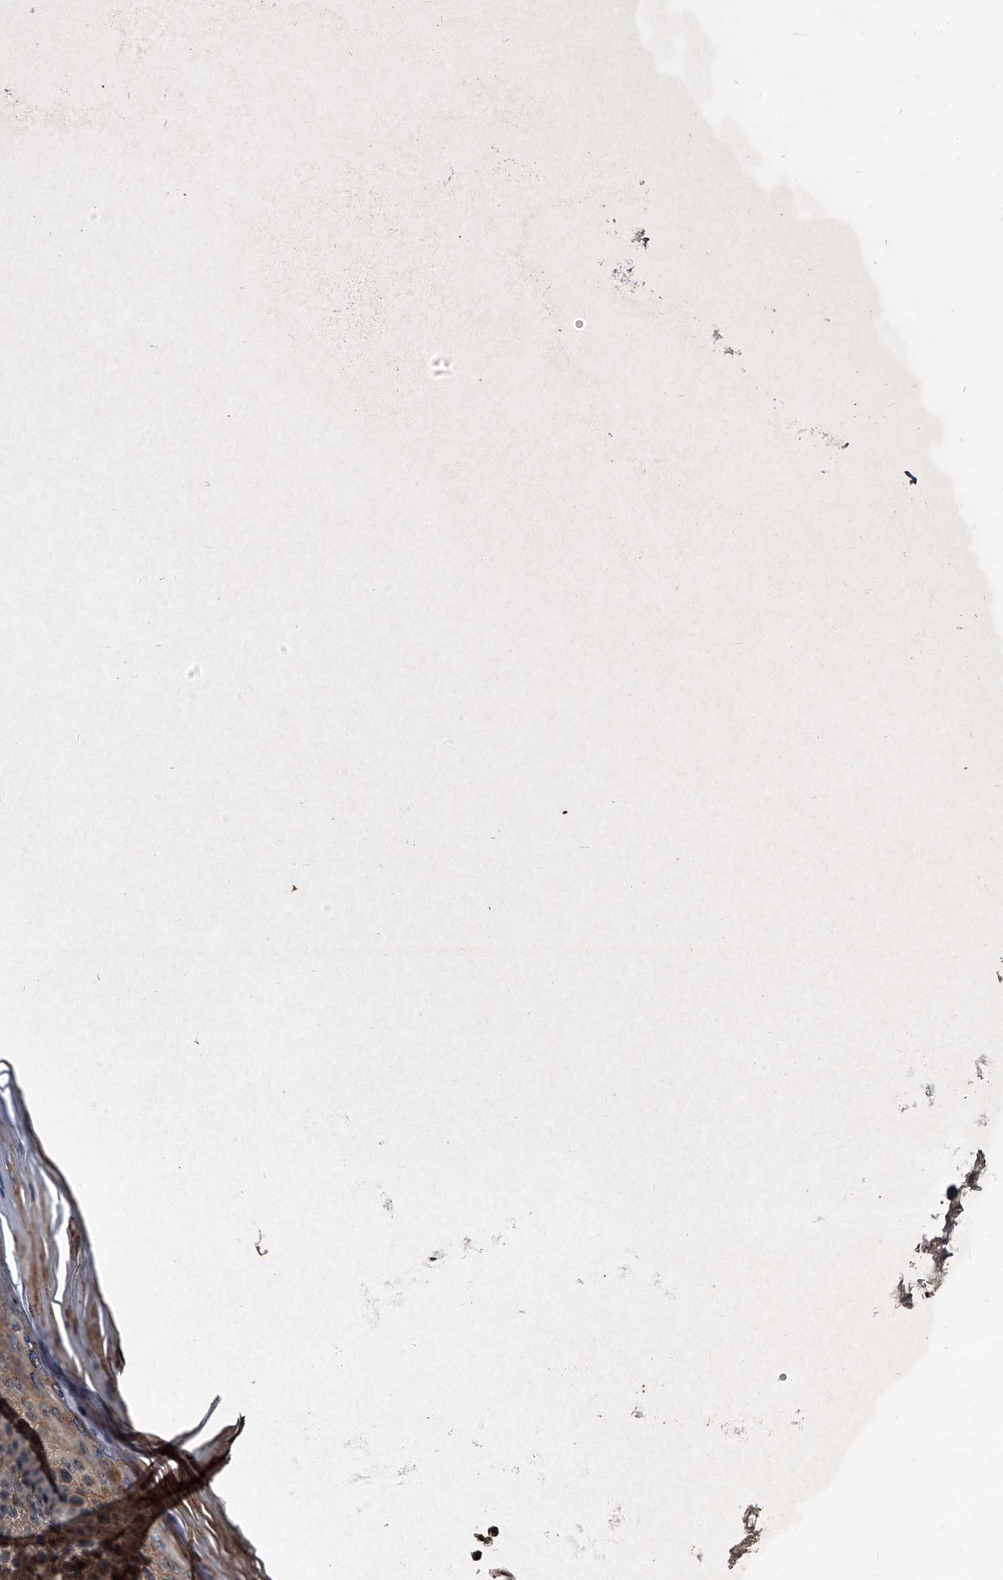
{"staining": {"intensity": "moderate", "quantity": "25%-75%", "location": "cytoplasmic/membranous"}, "tissue": "skin cancer", "cell_type": "Tumor cells", "image_type": "cancer", "snomed": [{"axis": "morphology", "description": "Squamous cell carcinoma, NOS"}, {"axis": "topography", "description": "Skin"}], "caption": "Protein expression by immunohistochemistry shows moderate cytoplasmic/membranous positivity in about 25%-75% of tumor cells in skin cancer (squamous cell carcinoma).", "gene": "MAPKAP1", "patient": {"sex": "female", "age": 88}}